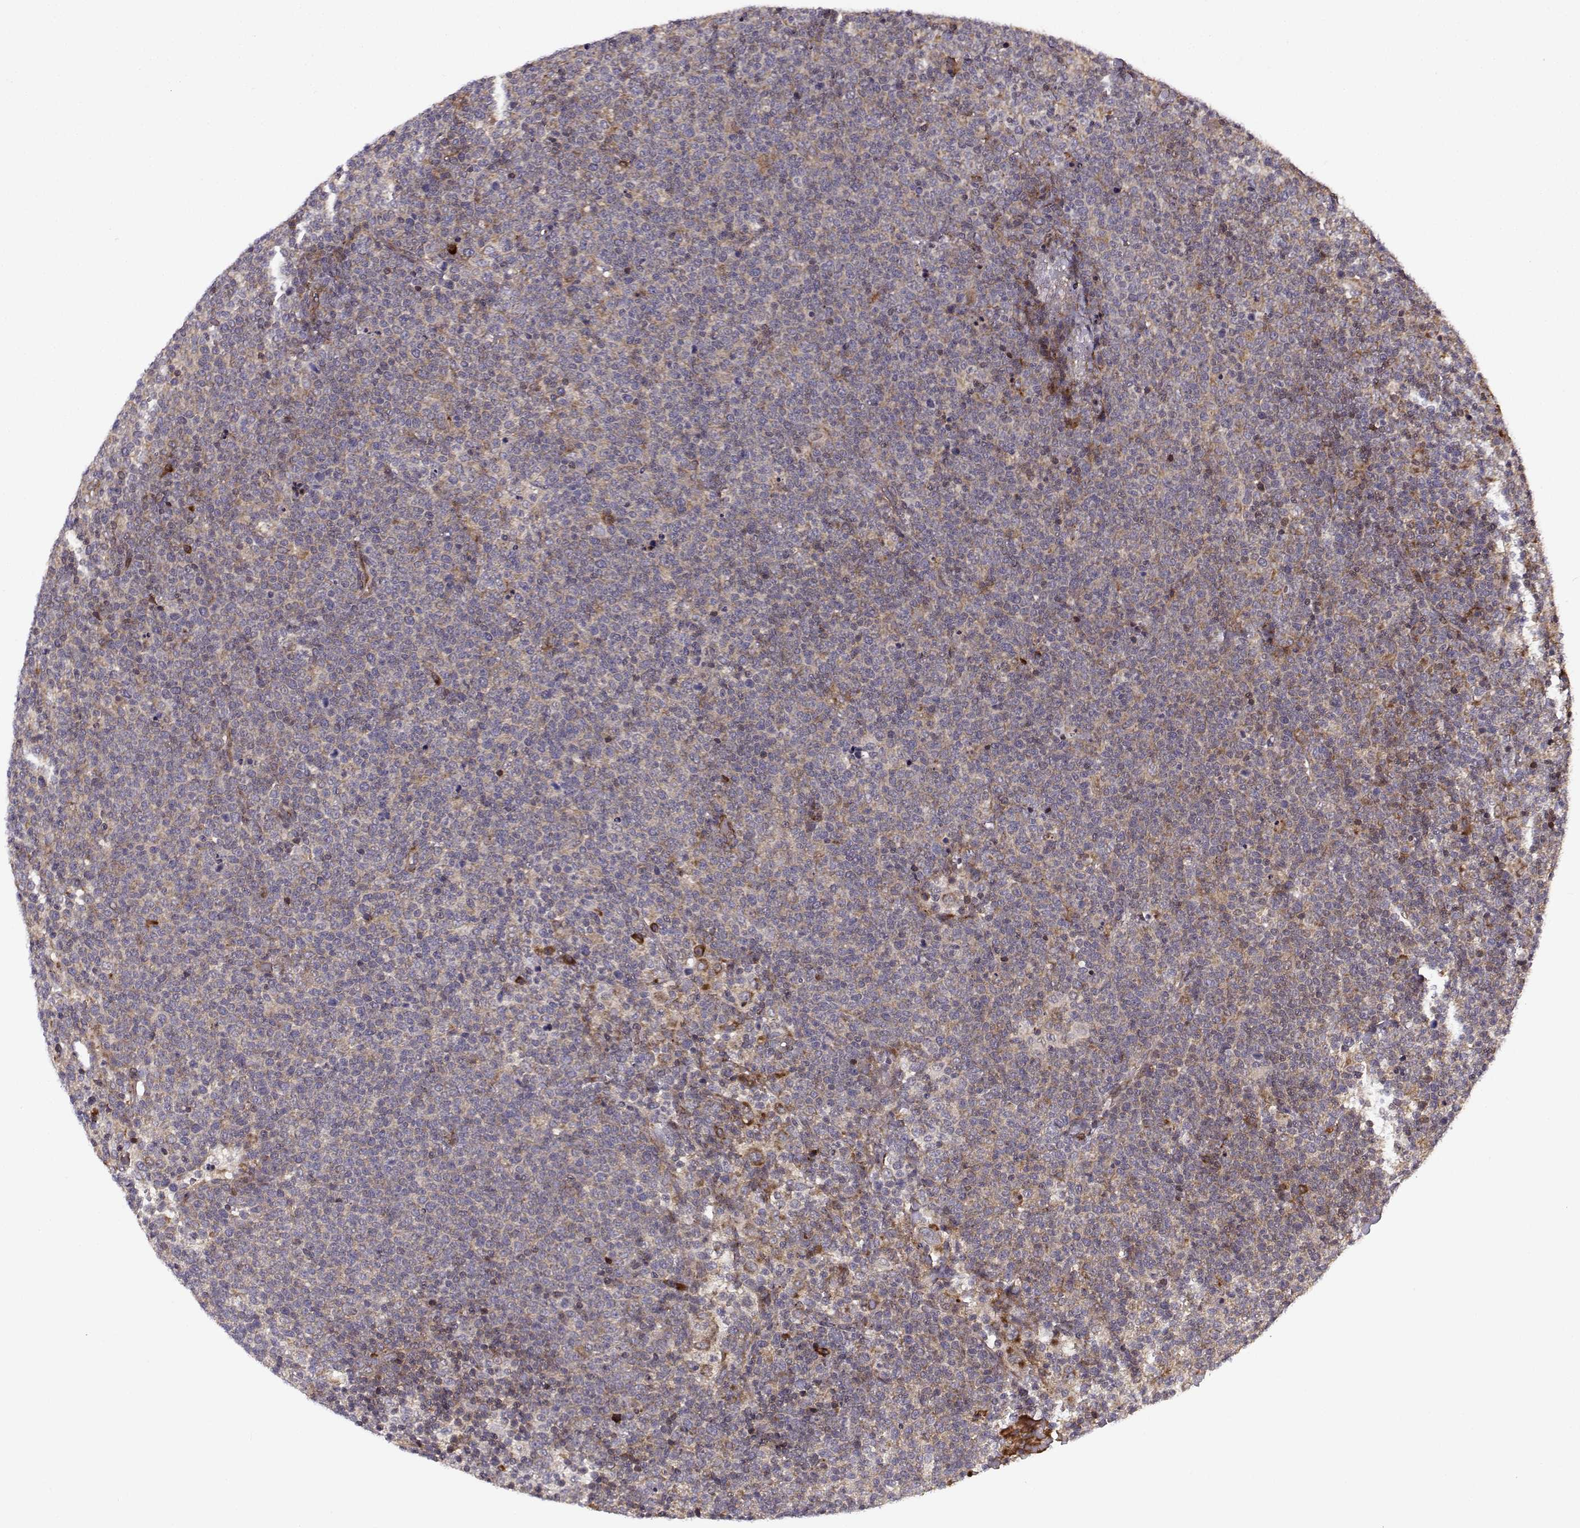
{"staining": {"intensity": "weak", "quantity": "25%-75%", "location": "cytoplasmic/membranous"}, "tissue": "lymphoma", "cell_type": "Tumor cells", "image_type": "cancer", "snomed": [{"axis": "morphology", "description": "Malignant lymphoma, non-Hodgkin's type, High grade"}, {"axis": "topography", "description": "Lymph node"}], "caption": "Protein staining by immunohistochemistry (IHC) demonstrates weak cytoplasmic/membranous expression in about 25%-75% of tumor cells in lymphoma. (Brightfield microscopy of DAB IHC at high magnification).", "gene": "RPL31", "patient": {"sex": "male", "age": 61}}